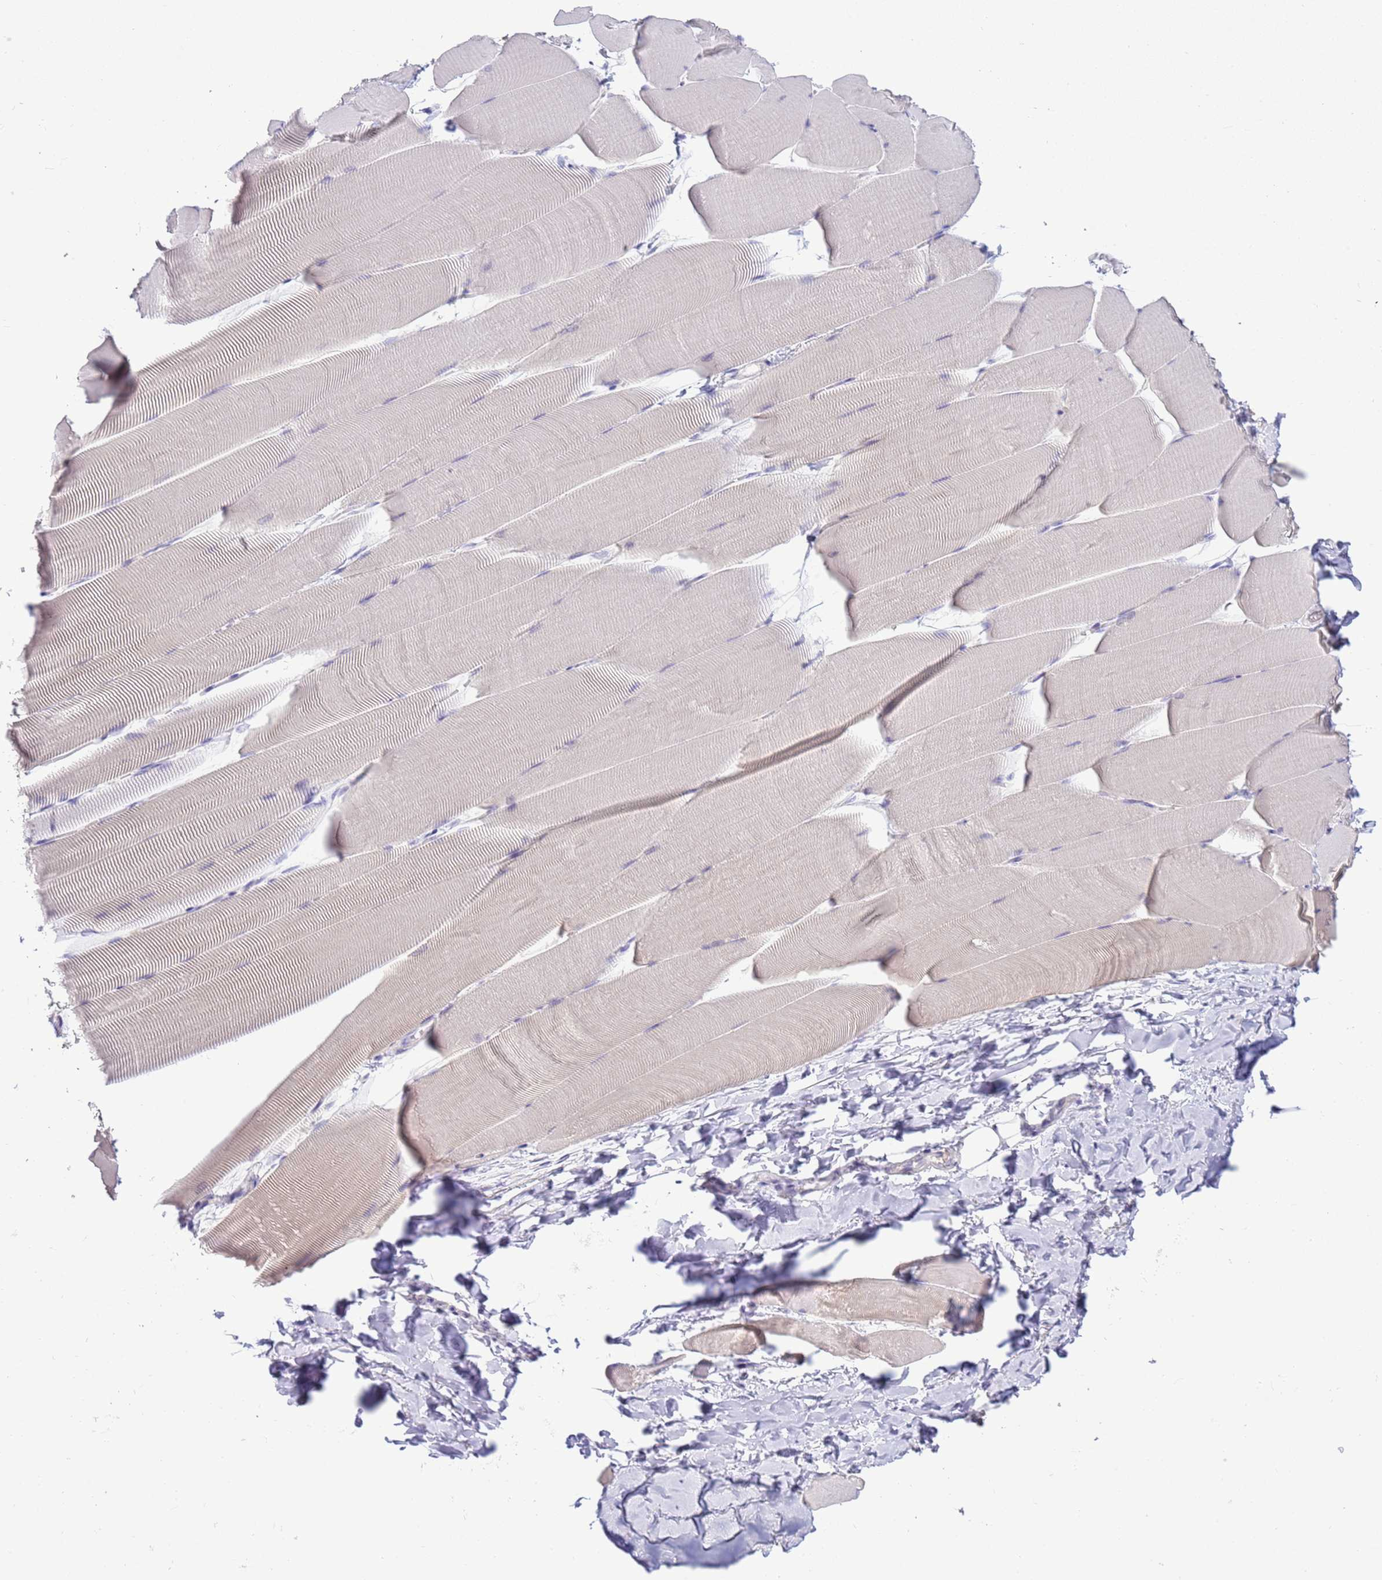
{"staining": {"intensity": "negative", "quantity": "none", "location": "none"}, "tissue": "skeletal muscle", "cell_type": "Myocytes", "image_type": "normal", "snomed": [{"axis": "morphology", "description": "Normal tissue, NOS"}, {"axis": "topography", "description": "Skeletal muscle"}], "caption": "Immunohistochemistry (IHC) image of benign skeletal muscle stained for a protein (brown), which reveals no staining in myocytes. Brightfield microscopy of immunohistochemistry stained with DAB (3,3'-diaminobenzidine) (brown) and hematoxylin (blue), captured at high magnification.", "gene": "IL2RG", "patient": {"sex": "male", "age": 25}}